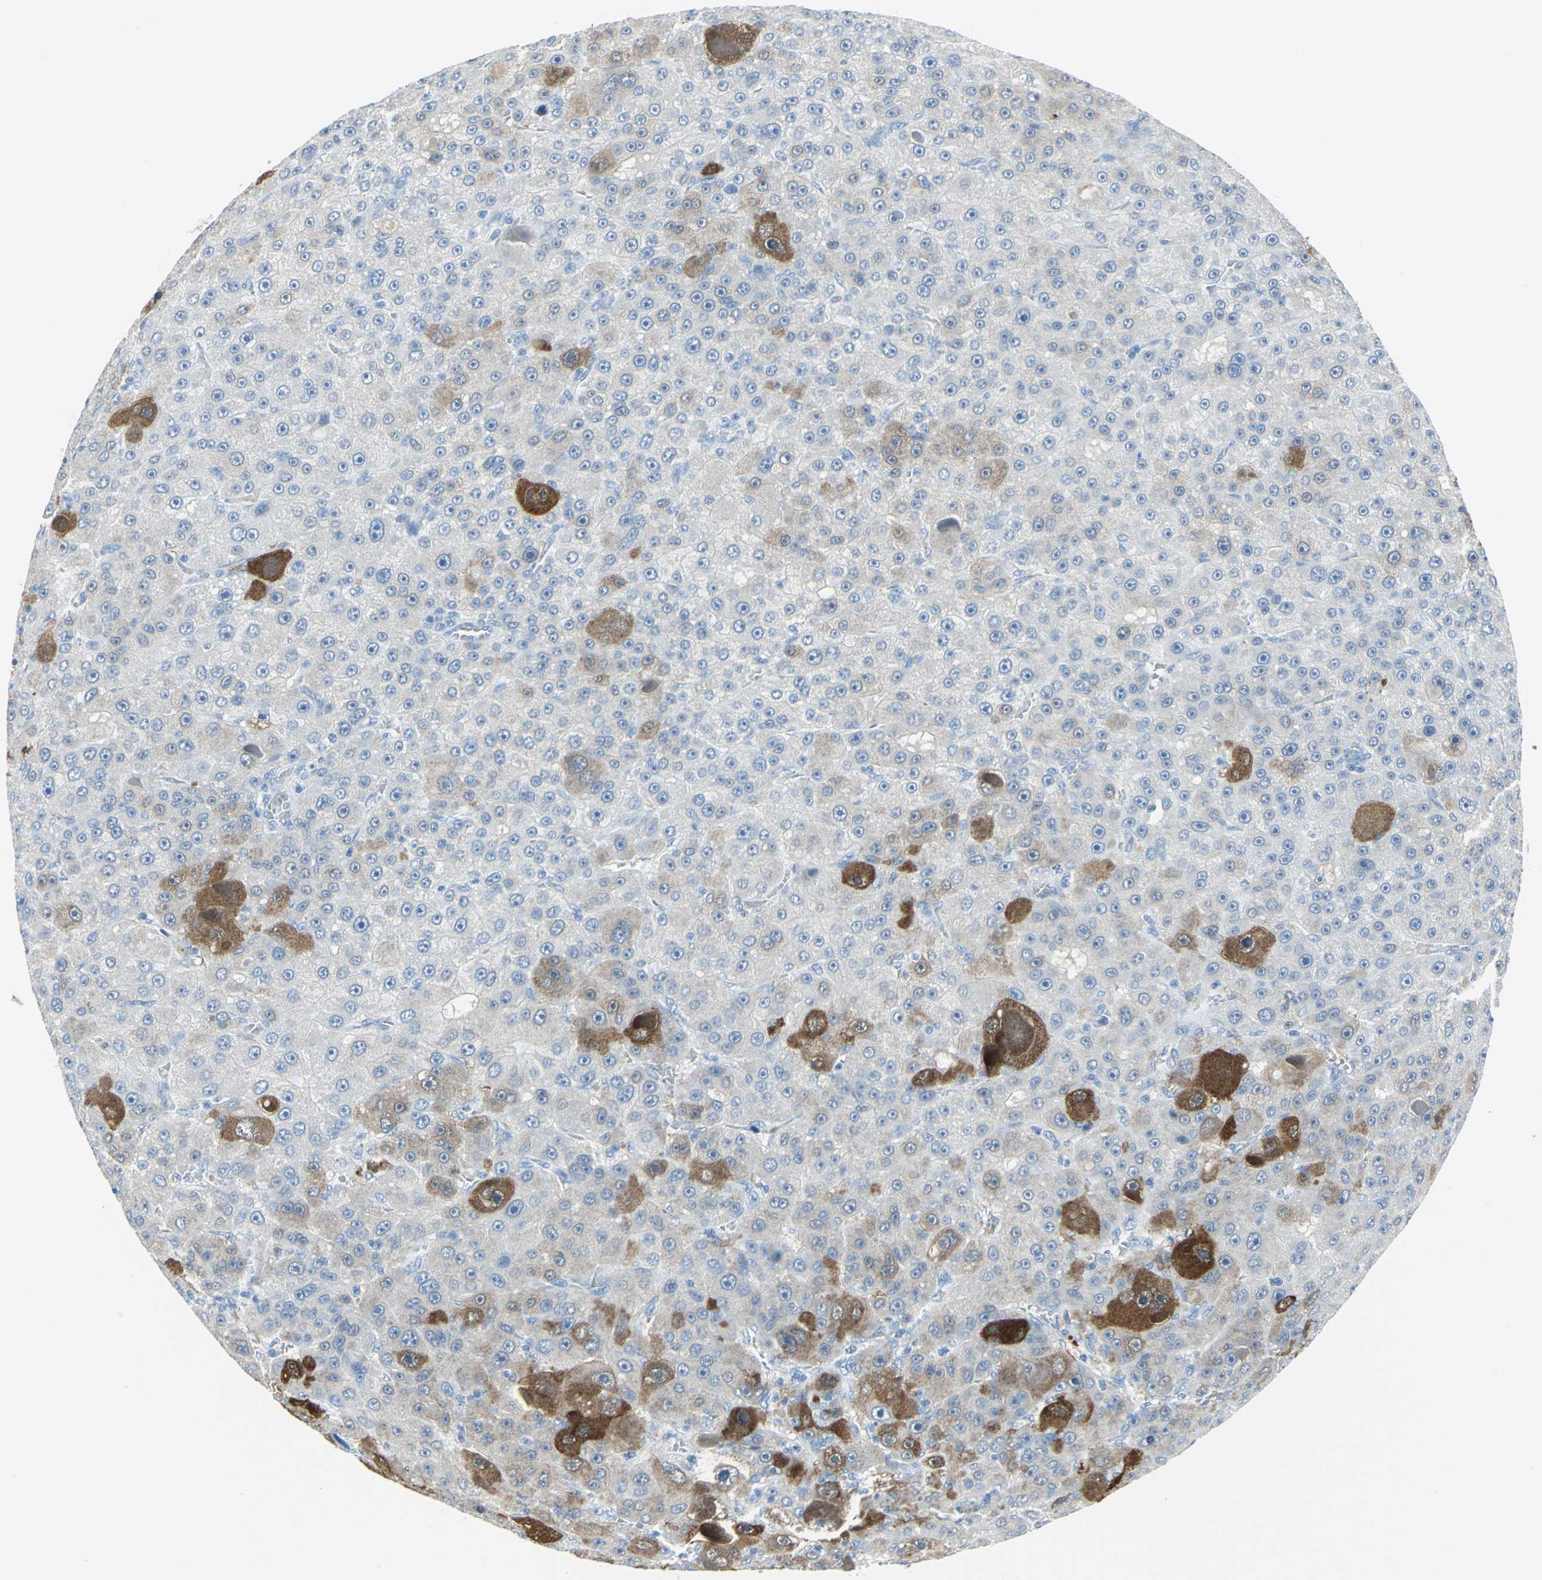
{"staining": {"intensity": "strong", "quantity": "<25%", "location": "cytoplasmic/membranous"}, "tissue": "liver cancer", "cell_type": "Tumor cells", "image_type": "cancer", "snomed": [{"axis": "morphology", "description": "Carcinoma, Hepatocellular, NOS"}, {"axis": "topography", "description": "Liver"}], "caption": "Protein staining of liver hepatocellular carcinoma tissue demonstrates strong cytoplasmic/membranous expression in about <25% of tumor cells.", "gene": "SFN", "patient": {"sex": "male", "age": 76}}